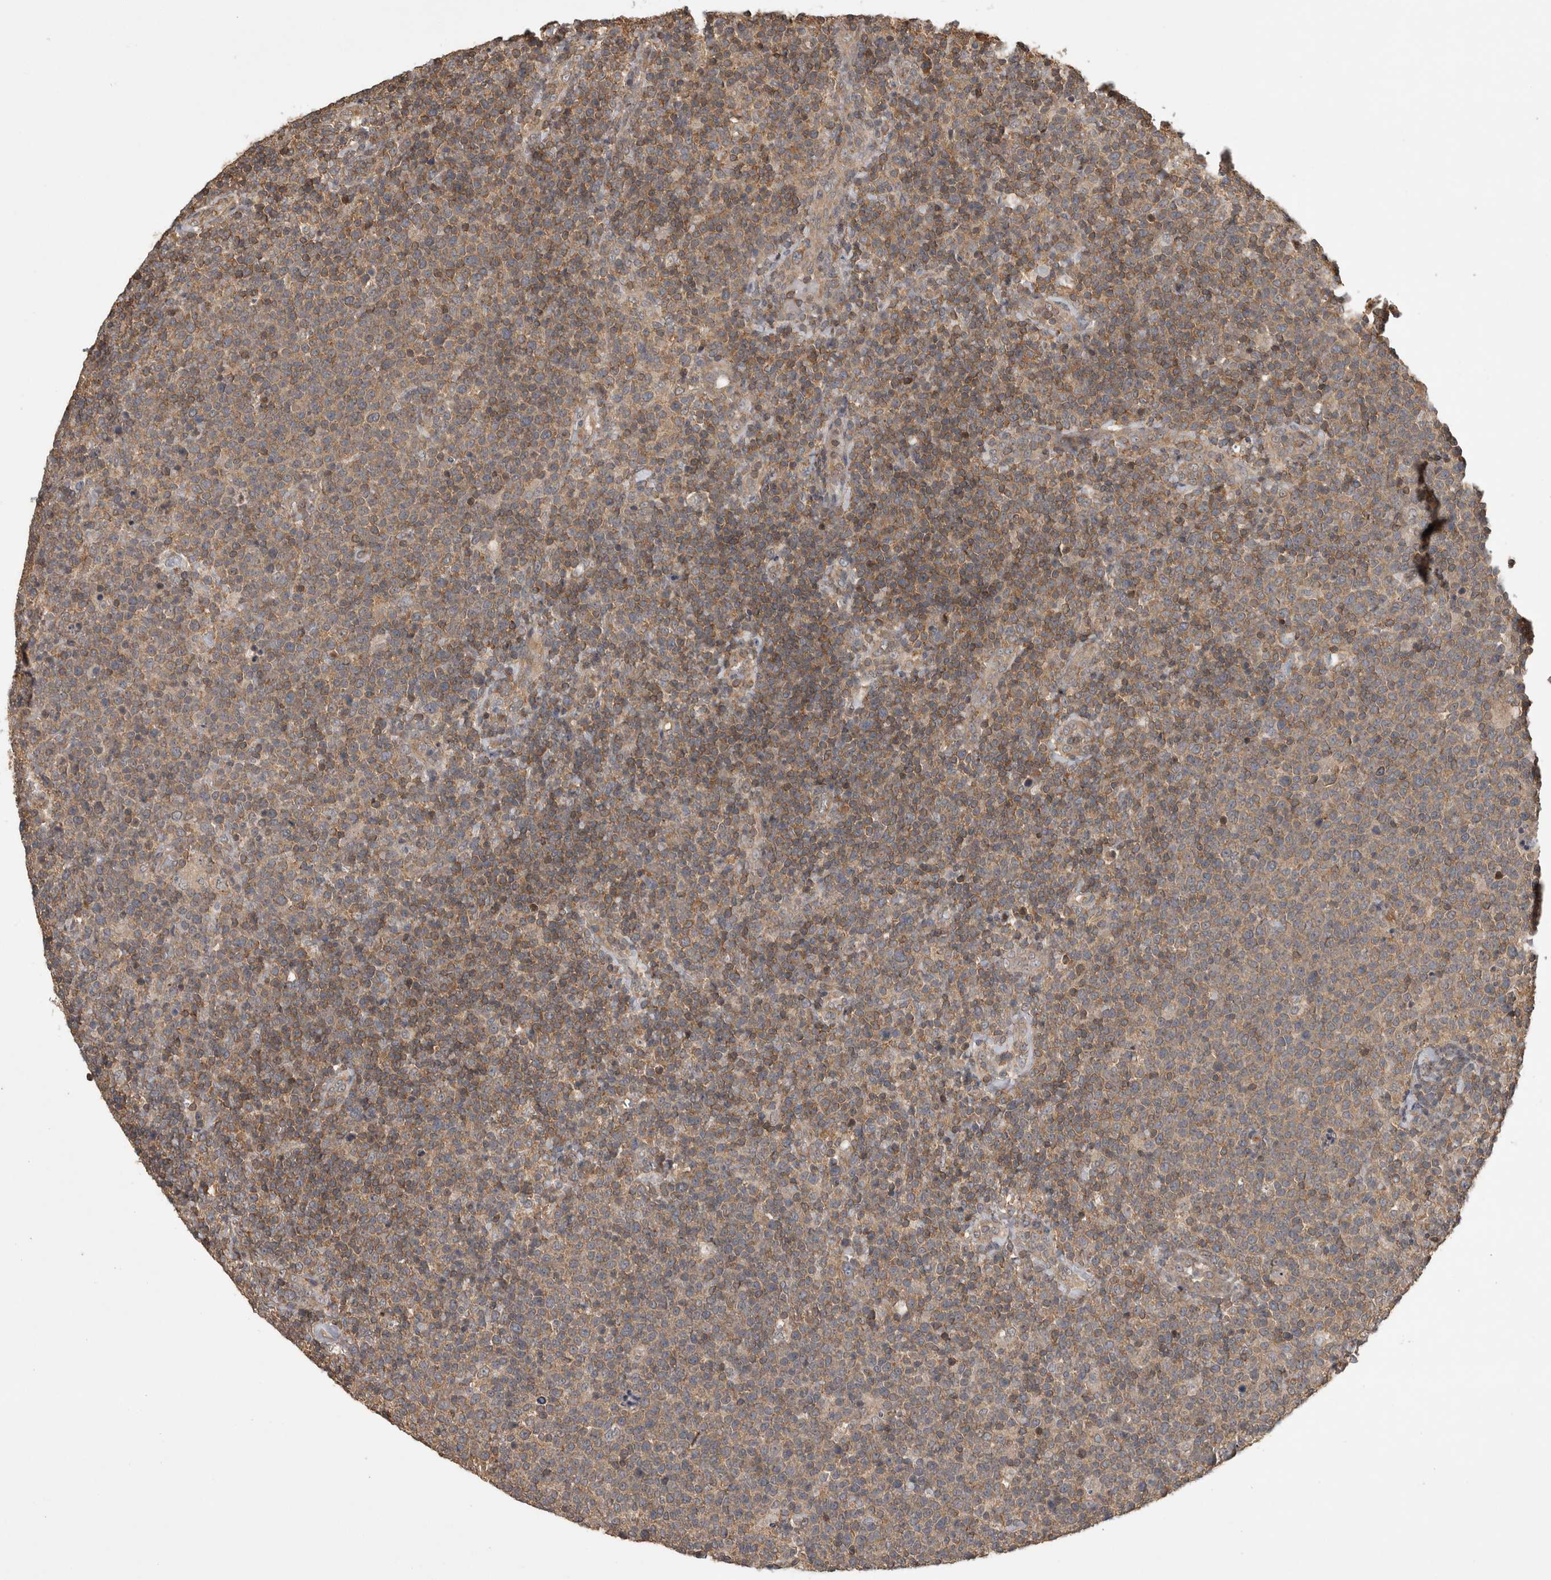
{"staining": {"intensity": "moderate", "quantity": ">75%", "location": "cytoplasmic/membranous"}, "tissue": "lymphoma", "cell_type": "Tumor cells", "image_type": "cancer", "snomed": [{"axis": "morphology", "description": "Malignant lymphoma, non-Hodgkin's type, High grade"}, {"axis": "topography", "description": "Lymph node"}], "caption": "An image of human lymphoma stained for a protein reveals moderate cytoplasmic/membranous brown staining in tumor cells.", "gene": "ATXN2", "patient": {"sex": "male", "age": 61}}